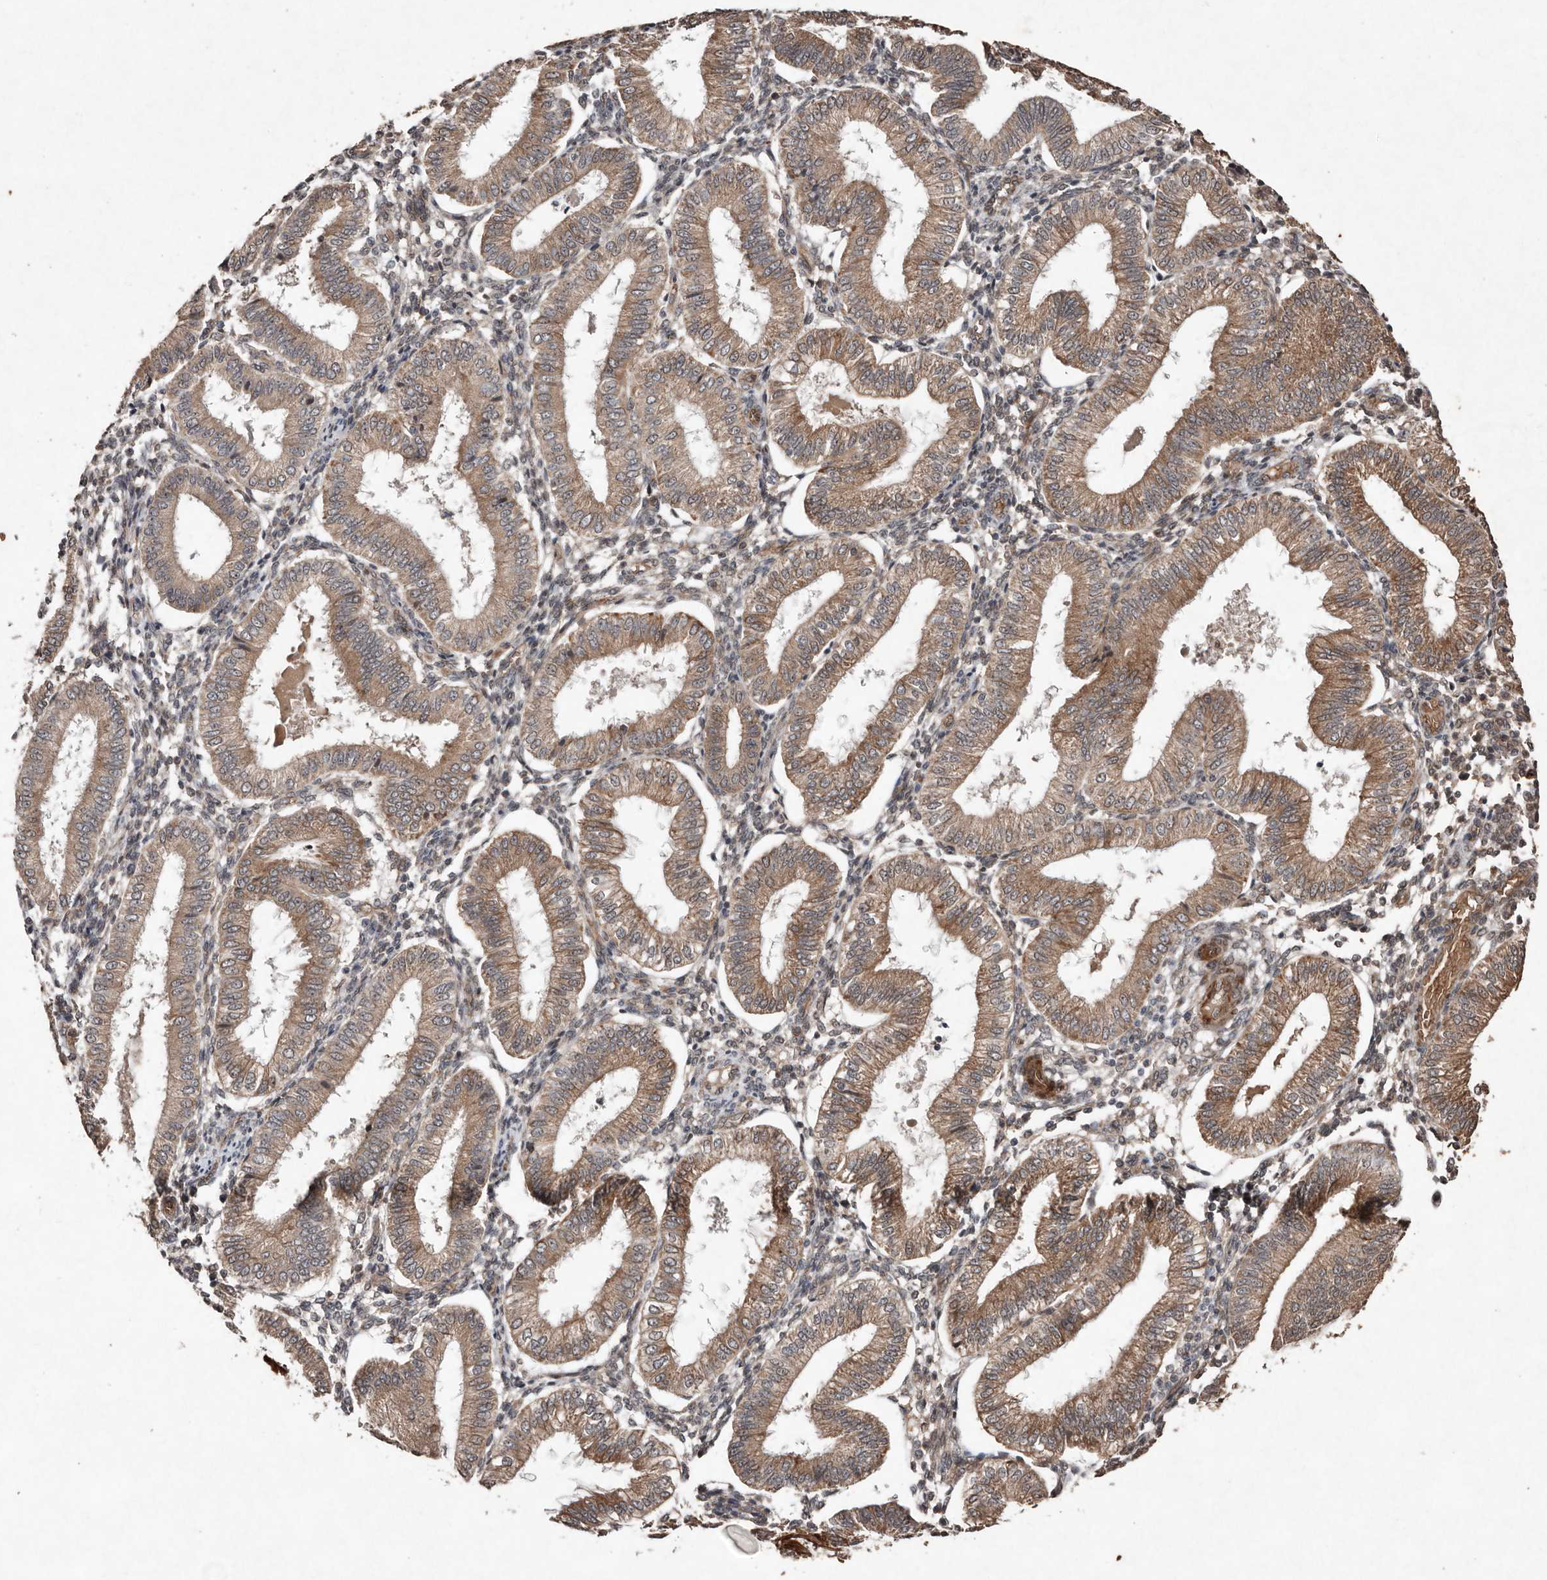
{"staining": {"intensity": "weak", "quantity": "<25%", "location": "cytoplasmic/membranous"}, "tissue": "endometrium", "cell_type": "Cells in endometrial stroma", "image_type": "normal", "snomed": [{"axis": "morphology", "description": "Normal tissue, NOS"}, {"axis": "topography", "description": "Endometrium"}], "caption": "Immunohistochemistry (IHC) of unremarkable human endometrium exhibits no positivity in cells in endometrial stroma.", "gene": "DIP2C", "patient": {"sex": "female", "age": 39}}